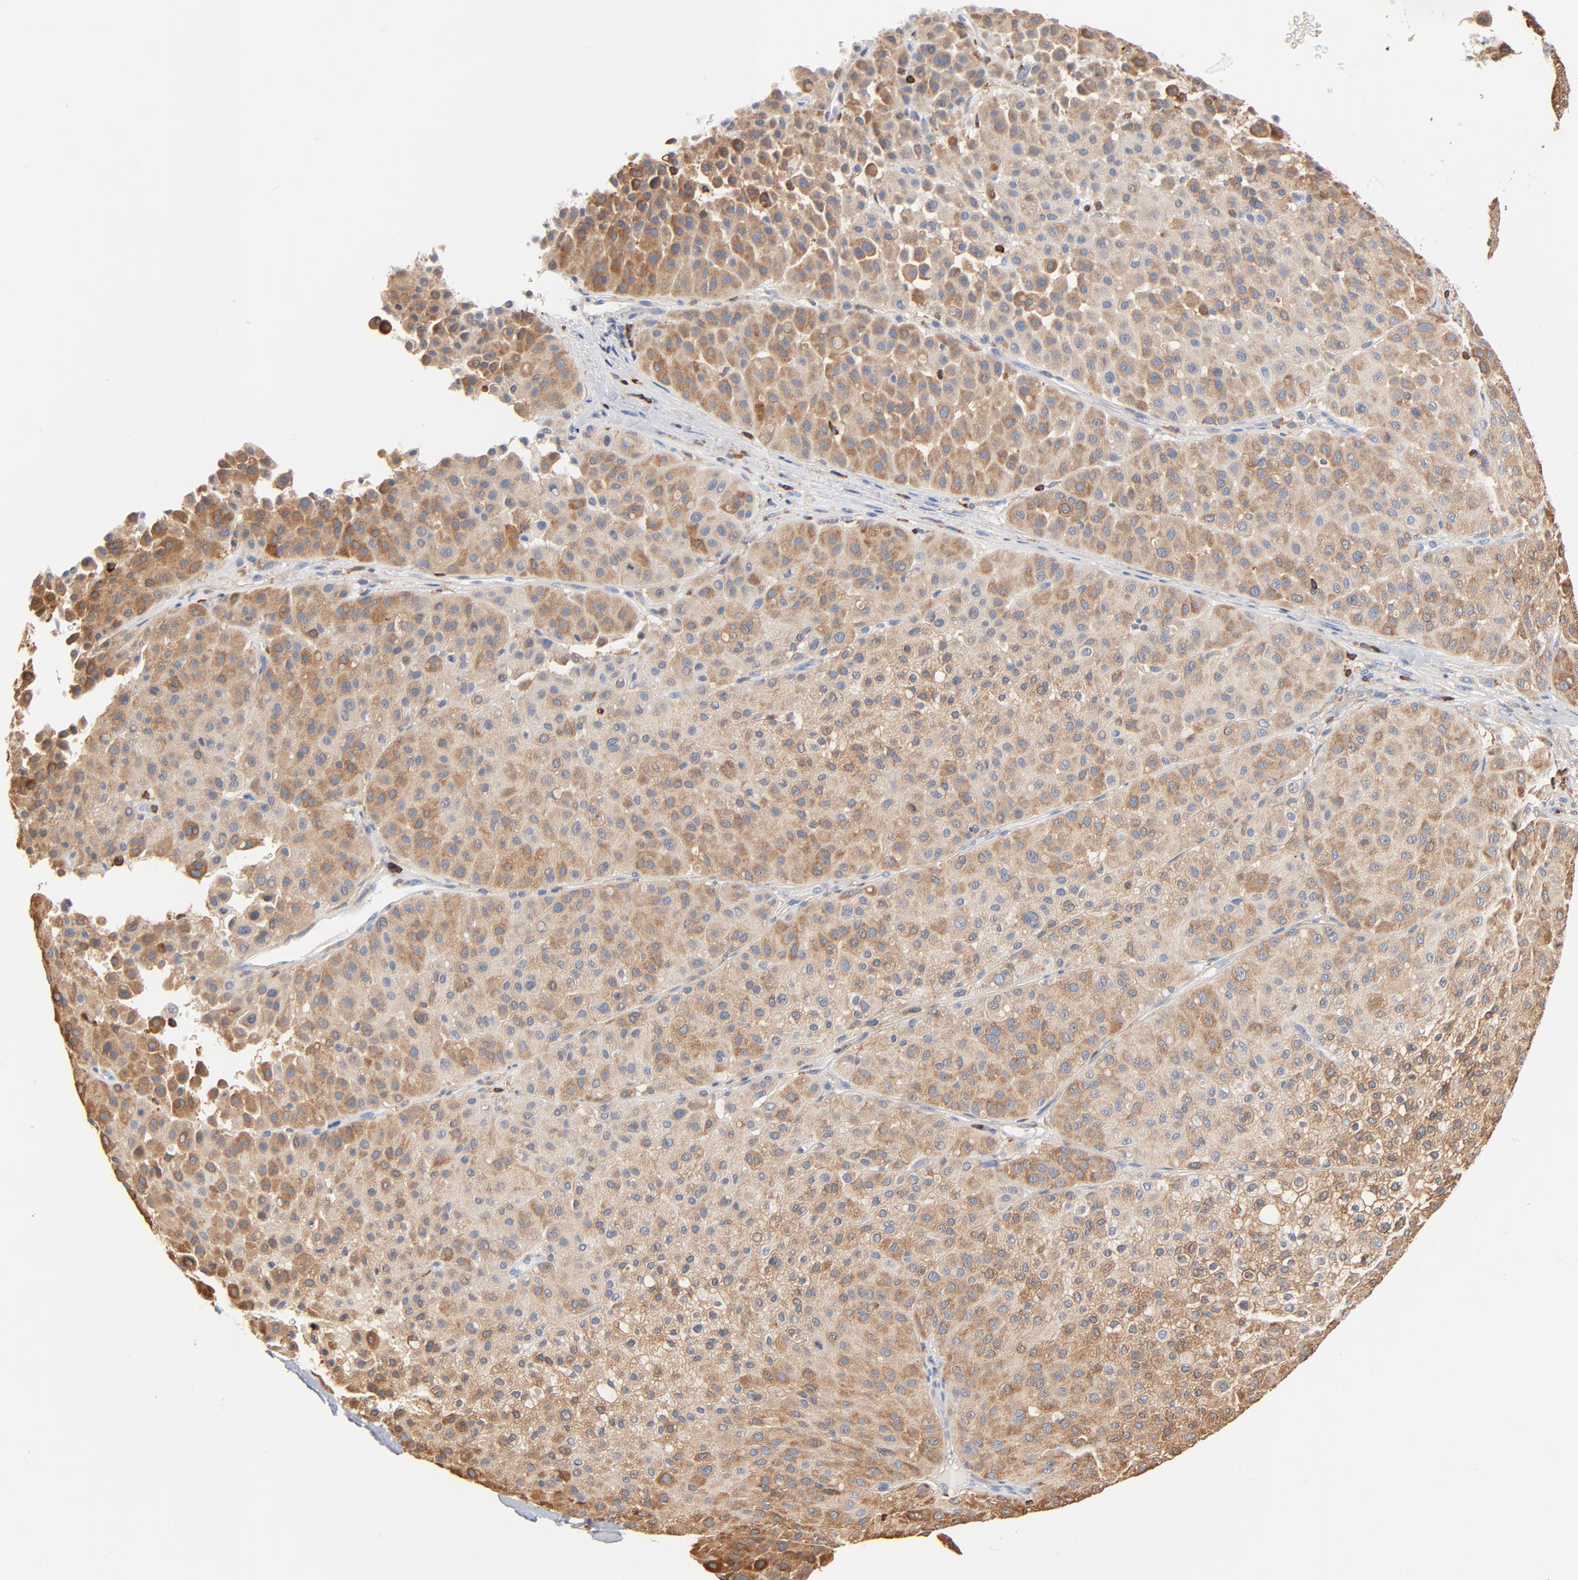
{"staining": {"intensity": "weak", "quantity": ">75%", "location": "cytoplasmic/membranous"}, "tissue": "melanoma", "cell_type": "Tumor cells", "image_type": "cancer", "snomed": [{"axis": "morphology", "description": "Normal tissue, NOS"}, {"axis": "morphology", "description": "Malignant melanoma, Metastatic site"}, {"axis": "topography", "description": "Skin"}], "caption": "Human malignant melanoma (metastatic site) stained with a brown dye displays weak cytoplasmic/membranous positive positivity in about >75% of tumor cells.", "gene": "SH3KBP1", "patient": {"sex": "male", "age": 41}}